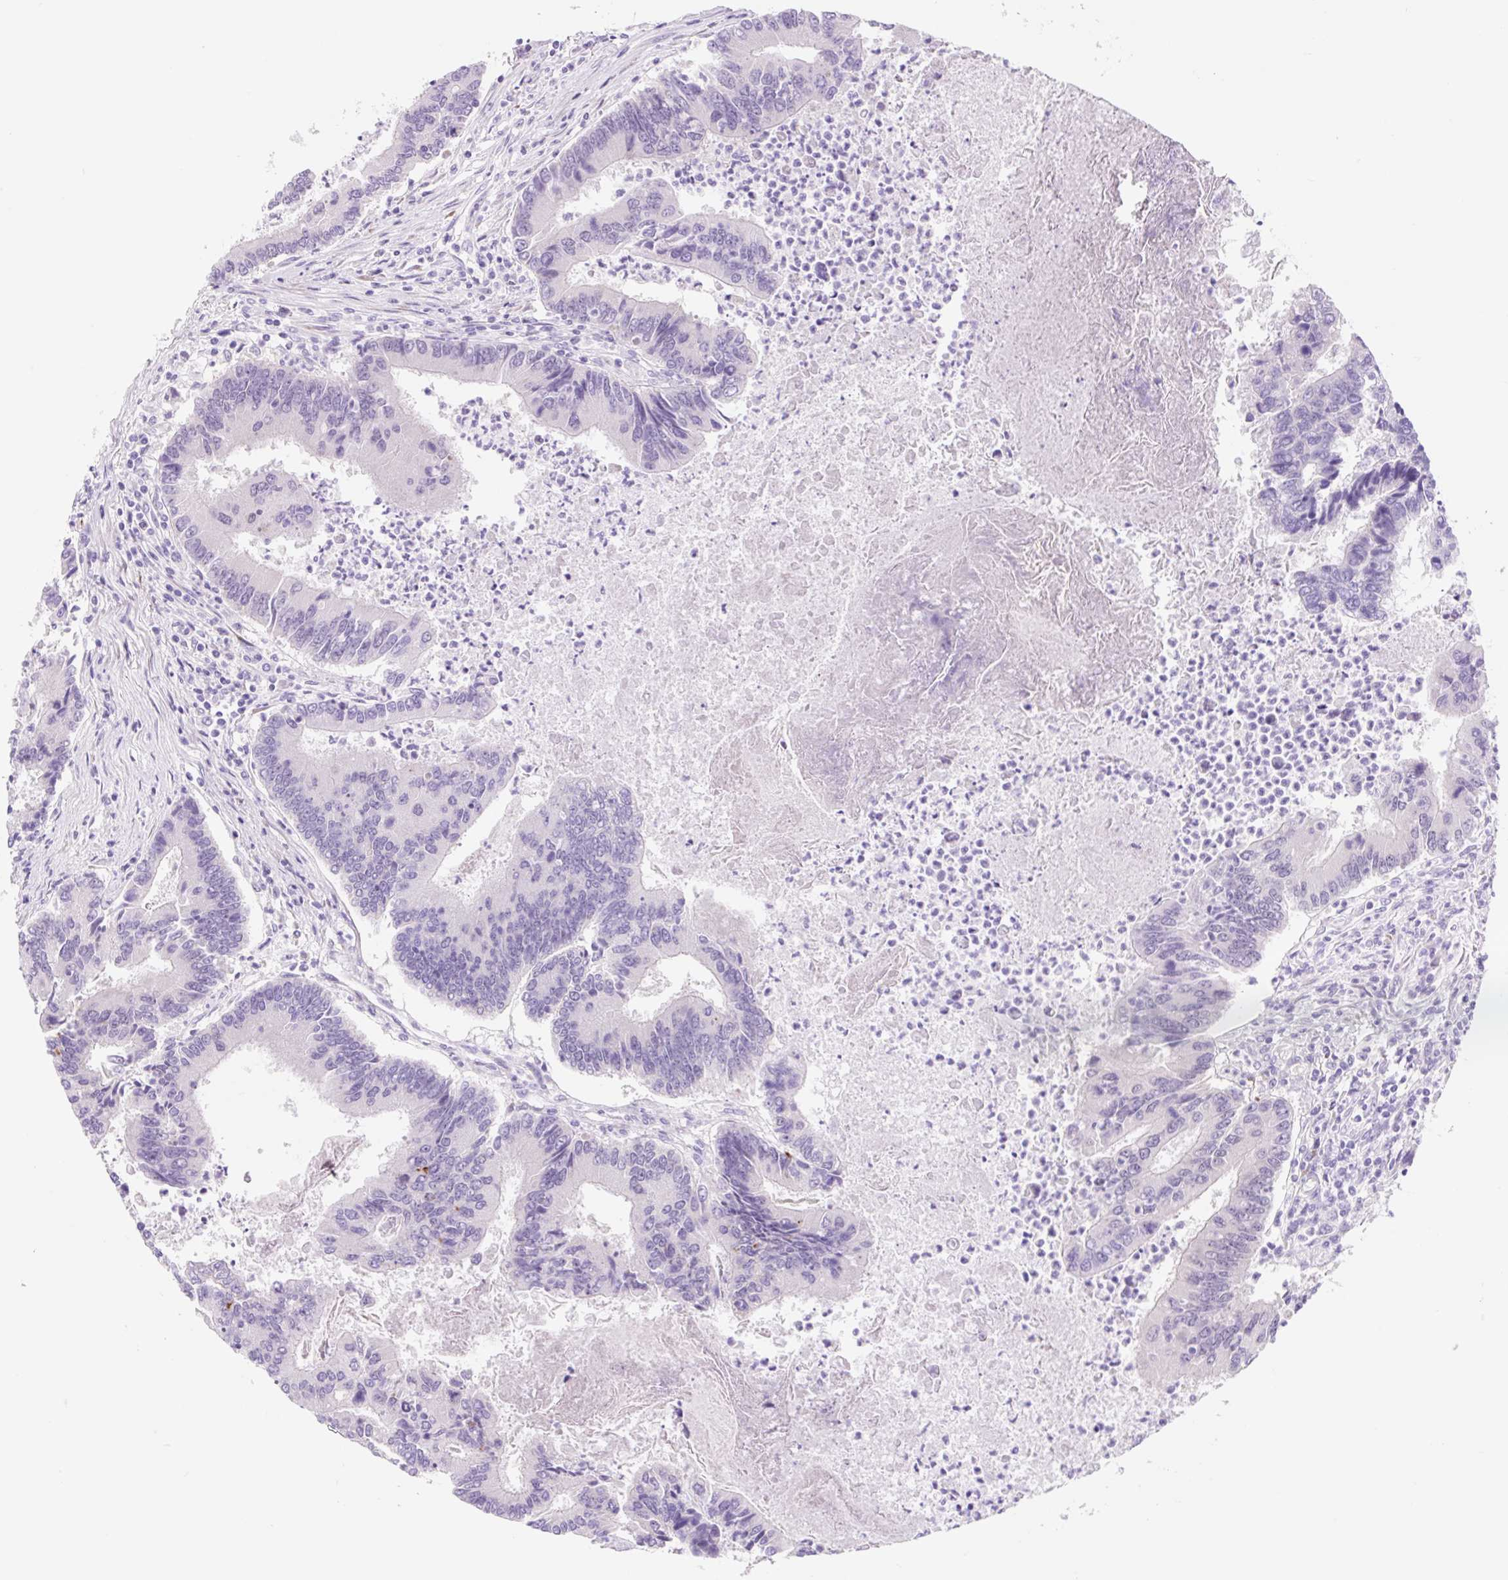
{"staining": {"intensity": "negative", "quantity": "none", "location": "none"}, "tissue": "colorectal cancer", "cell_type": "Tumor cells", "image_type": "cancer", "snomed": [{"axis": "morphology", "description": "Adenocarcinoma, NOS"}, {"axis": "topography", "description": "Colon"}], "caption": "Photomicrograph shows no protein expression in tumor cells of colorectal cancer tissue.", "gene": "ZNF121", "patient": {"sex": "female", "age": 67}}